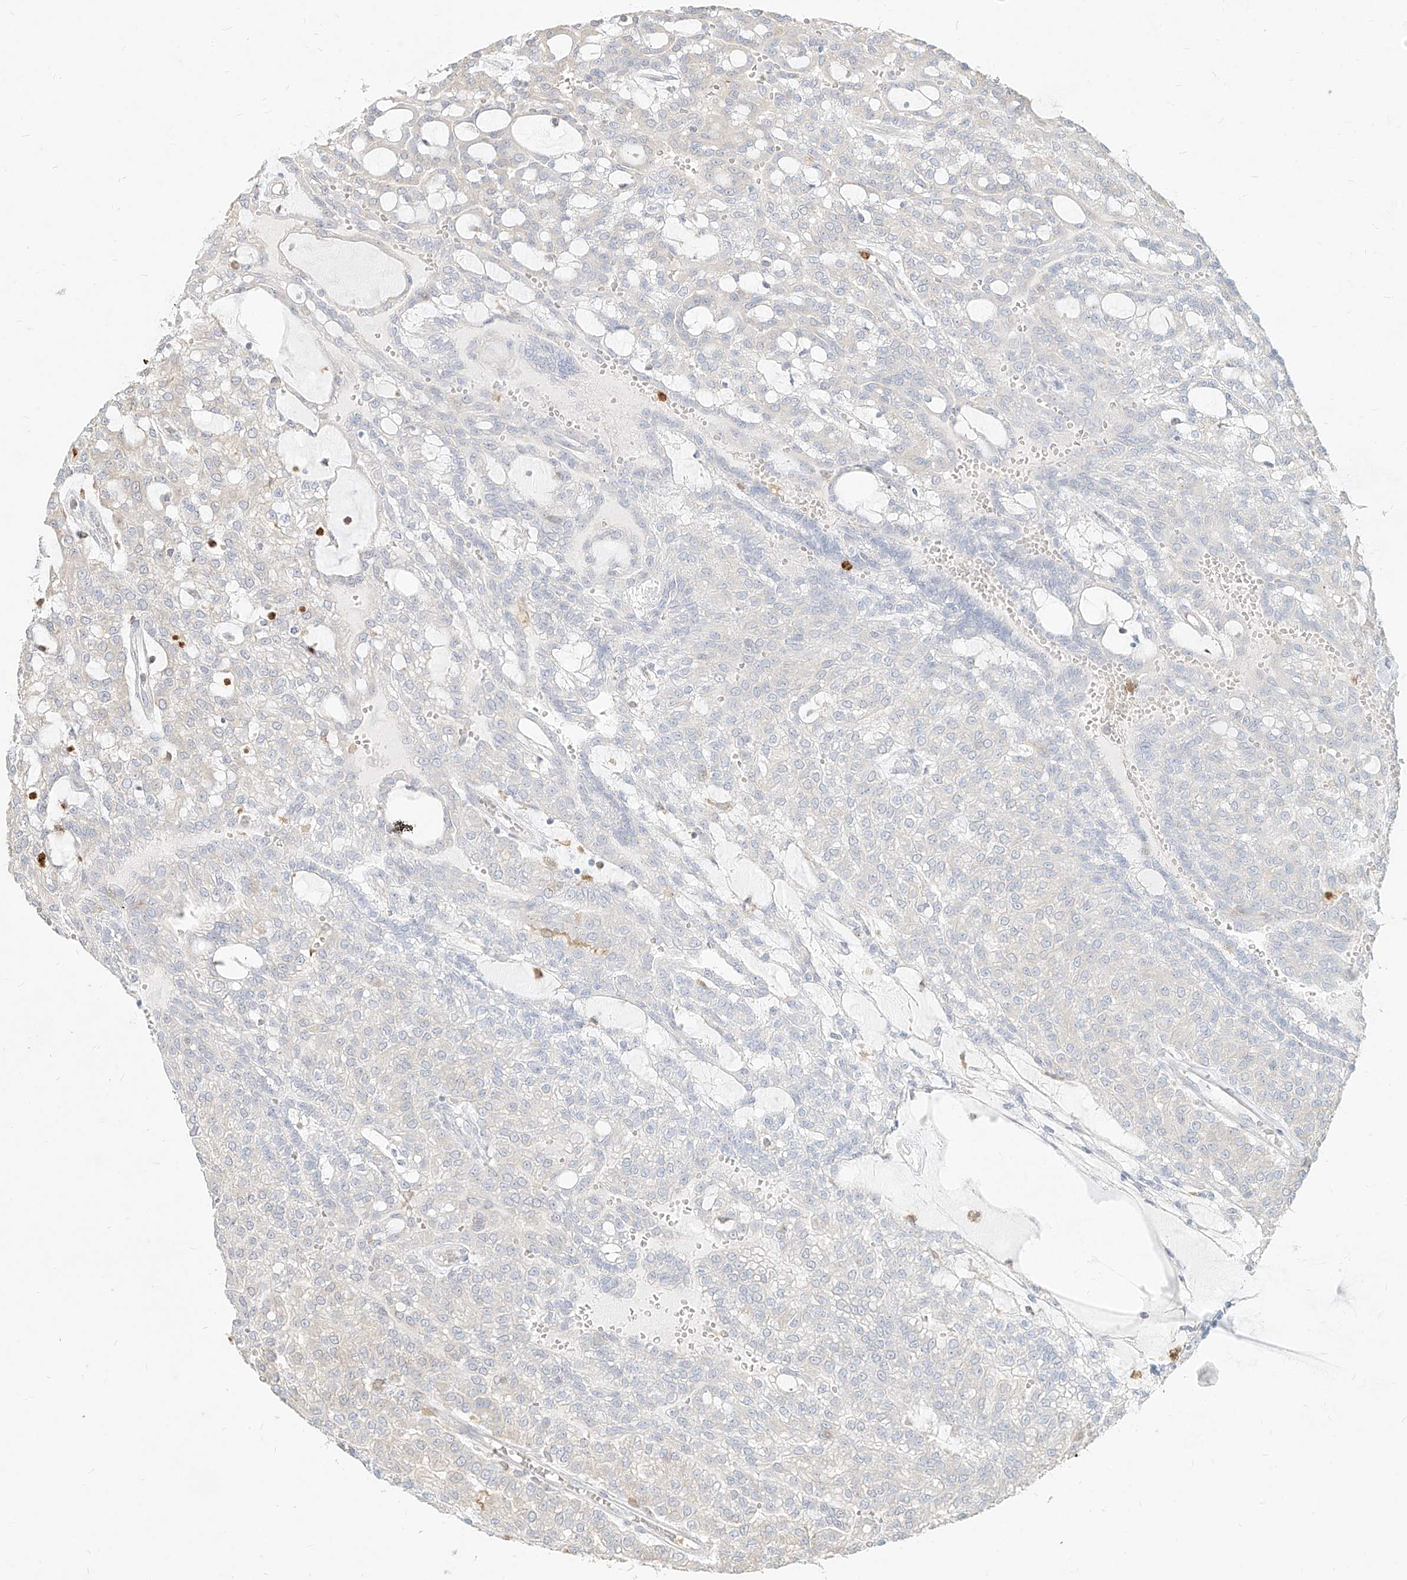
{"staining": {"intensity": "negative", "quantity": "none", "location": "none"}, "tissue": "renal cancer", "cell_type": "Tumor cells", "image_type": "cancer", "snomed": [{"axis": "morphology", "description": "Adenocarcinoma, NOS"}, {"axis": "topography", "description": "Kidney"}], "caption": "Adenocarcinoma (renal) was stained to show a protein in brown. There is no significant positivity in tumor cells.", "gene": "PGD", "patient": {"sex": "male", "age": 63}}